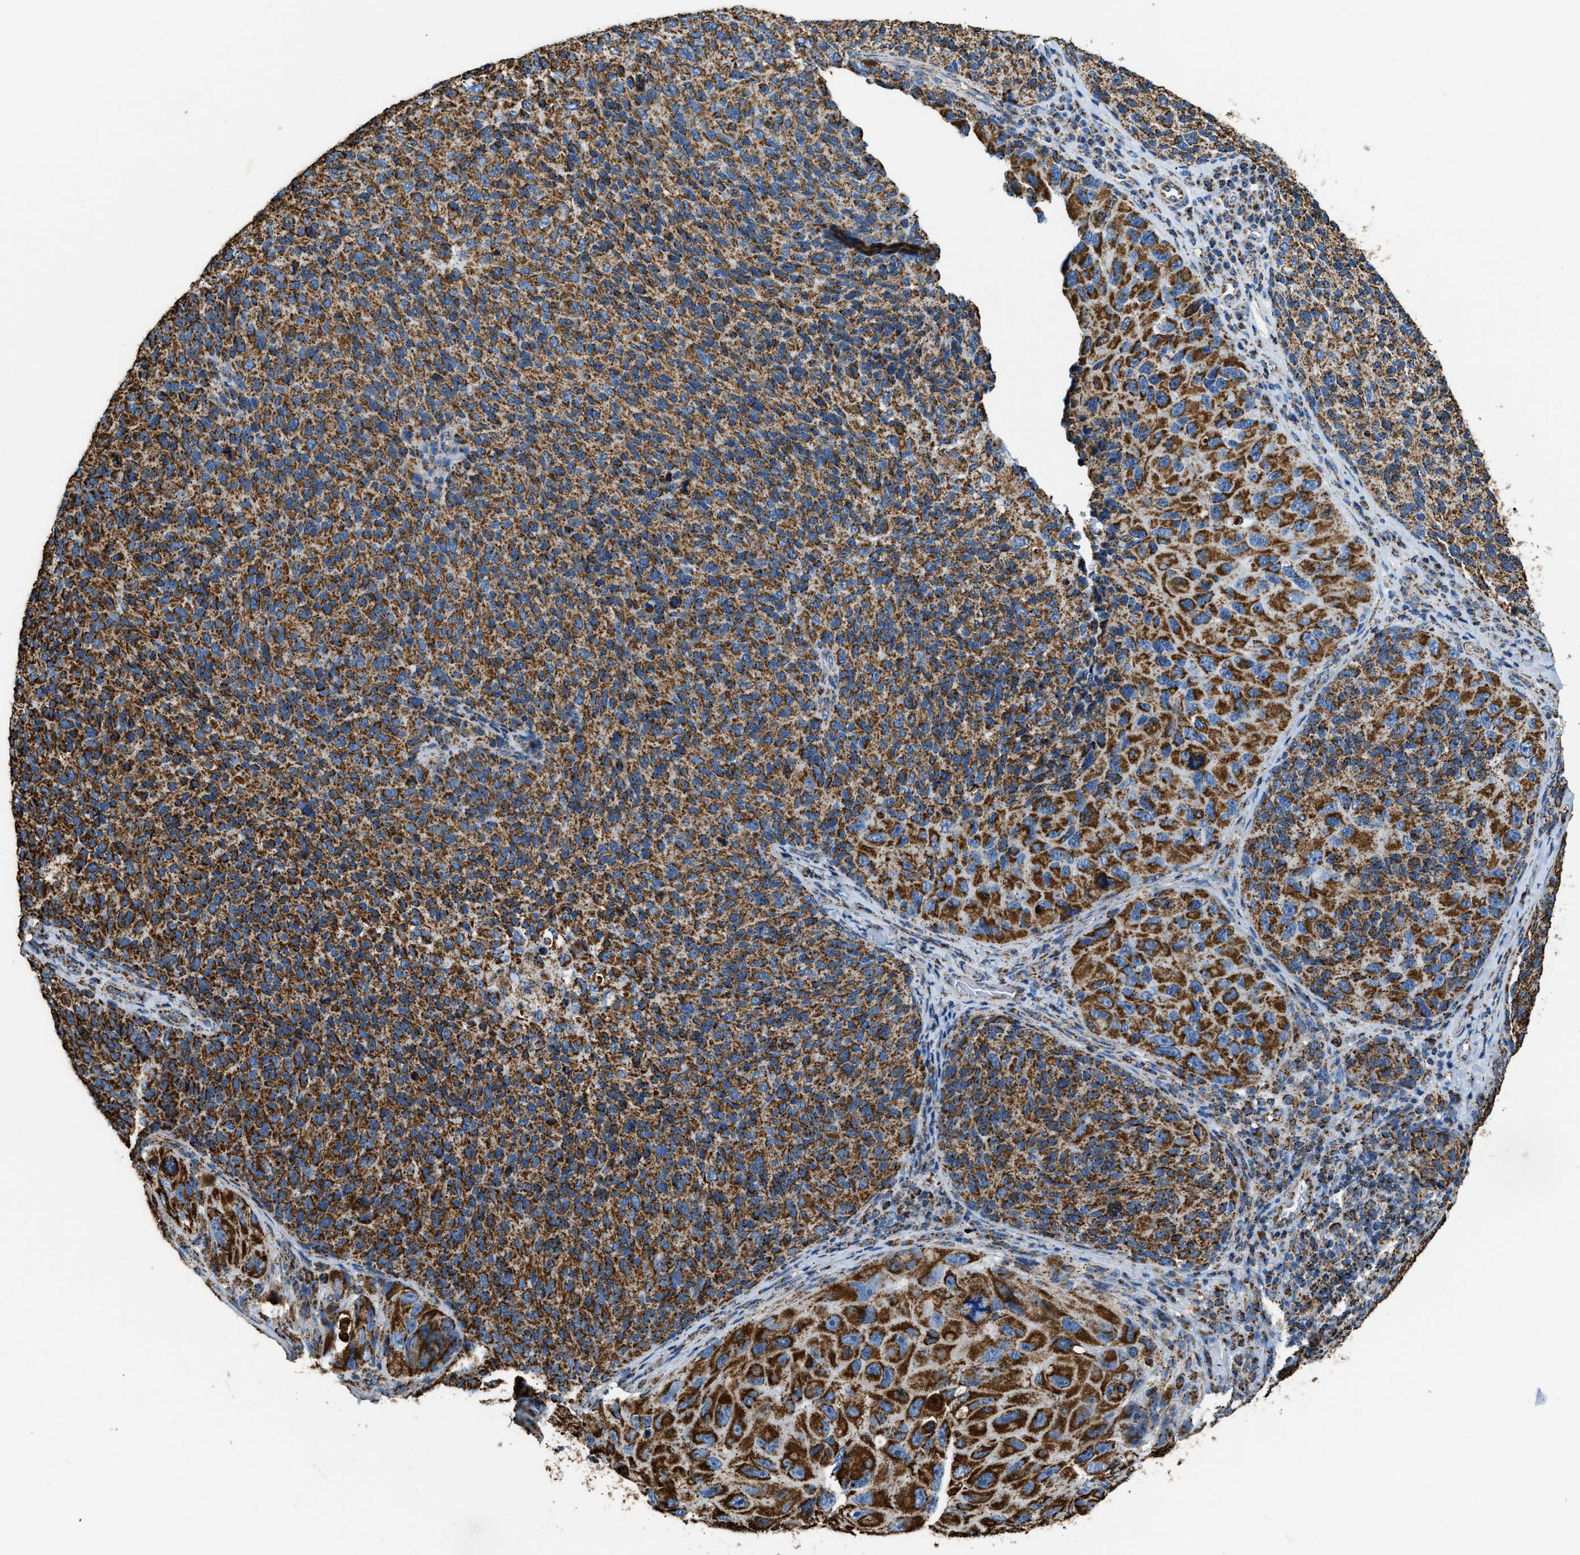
{"staining": {"intensity": "strong", "quantity": ">75%", "location": "cytoplasmic/membranous"}, "tissue": "melanoma", "cell_type": "Tumor cells", "image_type": "cancer", "snomed": [{"axis": "morphology", "description": "Malignant melanoma, NOS"}, {"axis": "topography", "description": "Skin"}], "caption": "Protein expression by immunohistochemistry demonstrates strong cytoplasmic/membranous positivity in about >75% of tumor cells in melanoma.", "gene": "IRX6", "patient": {"sex": "female", "age": 73}}